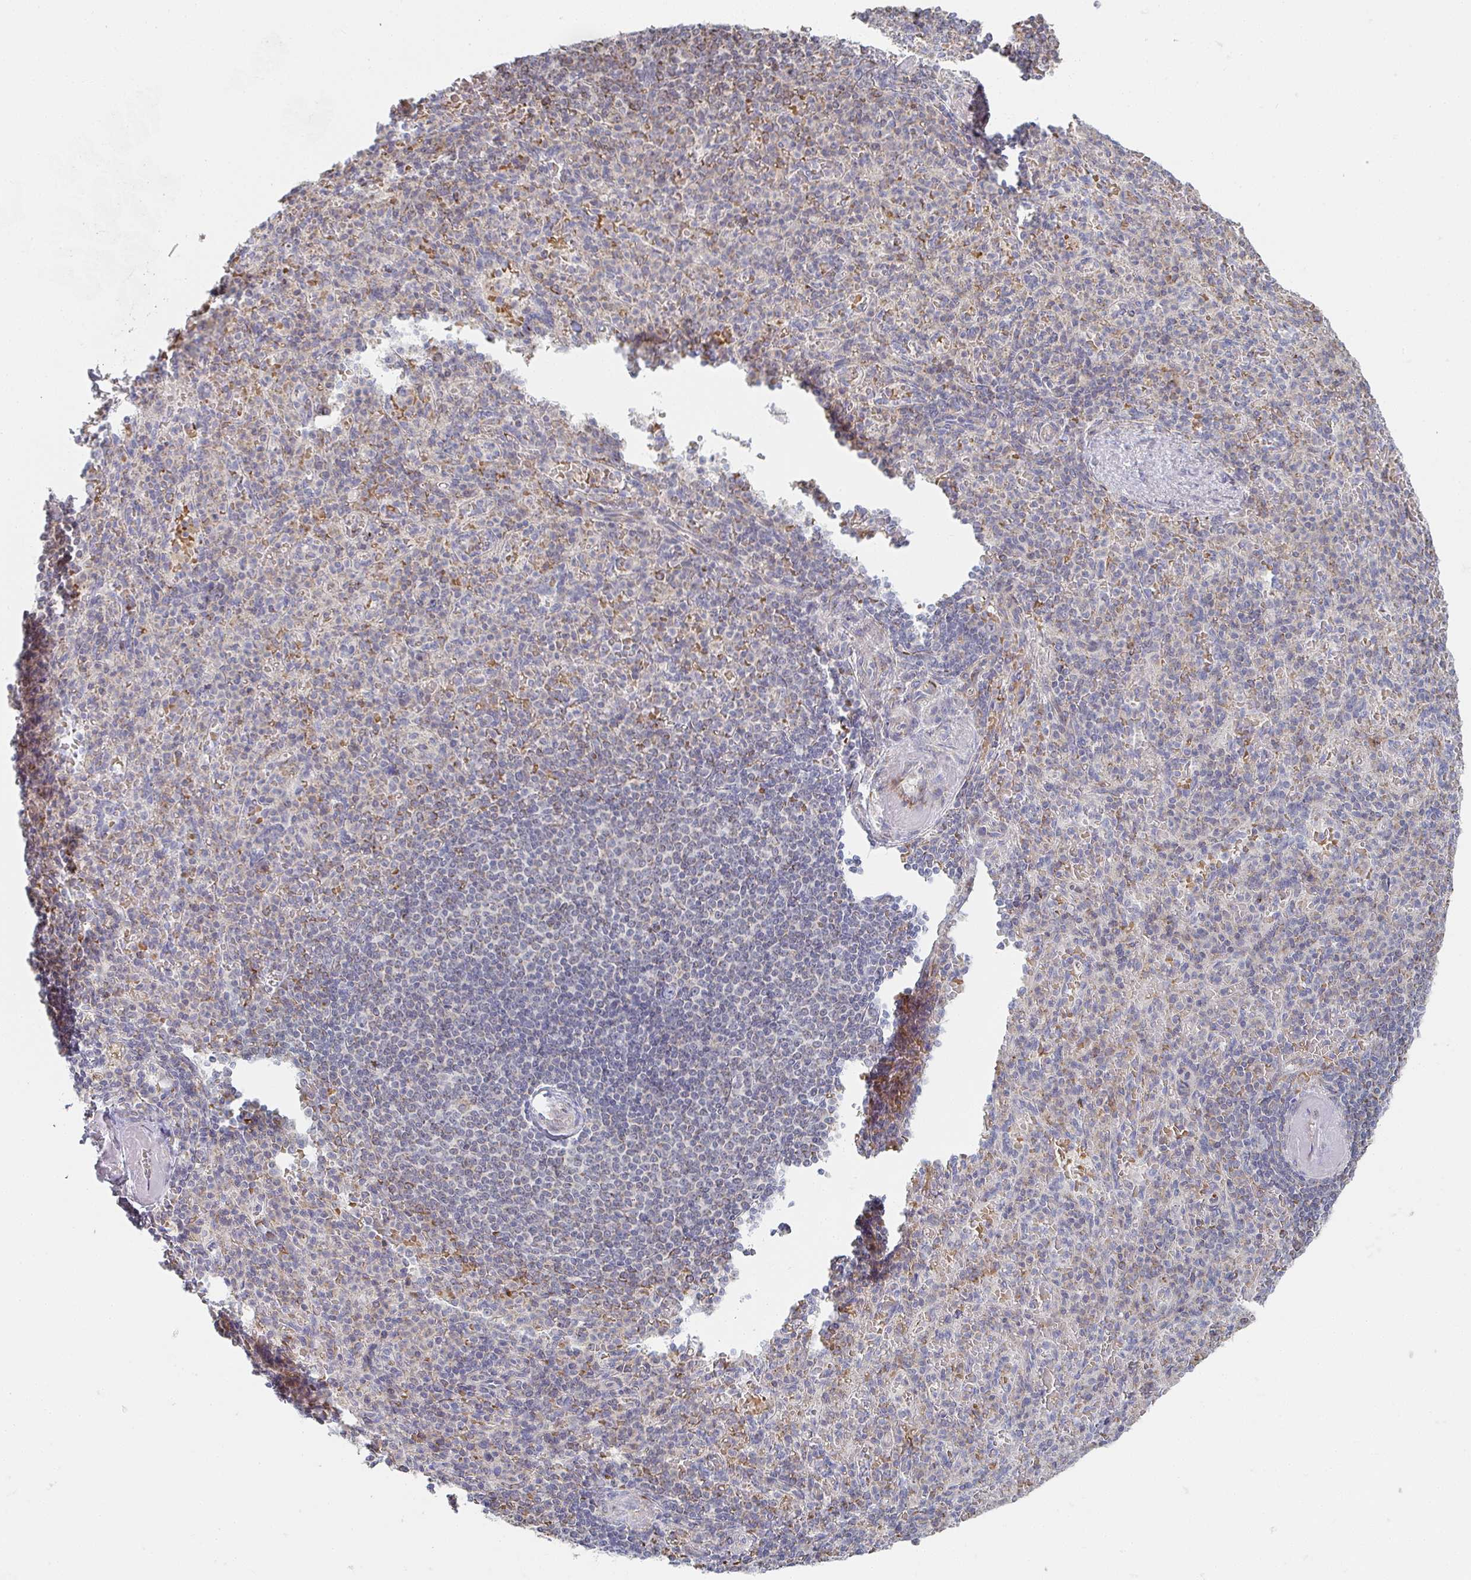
{"staining": {"intensity": "negative", "quantity": "none", "location": "none"}, "tissue": "spleen", "cell_type": "Cells in red pulp", "image_type": "normal", "snomed": [{"axis": "morphology", "description": "Normal tissue, NOS"}, {"axis": "topography", "description": "Spleen"}], "caption": "Photomicrograph shows no significant protein staining in cells in red pulp of benign spleen.", "gene": "ZNF526", "patient": {"sex": "female", "age": 74}}